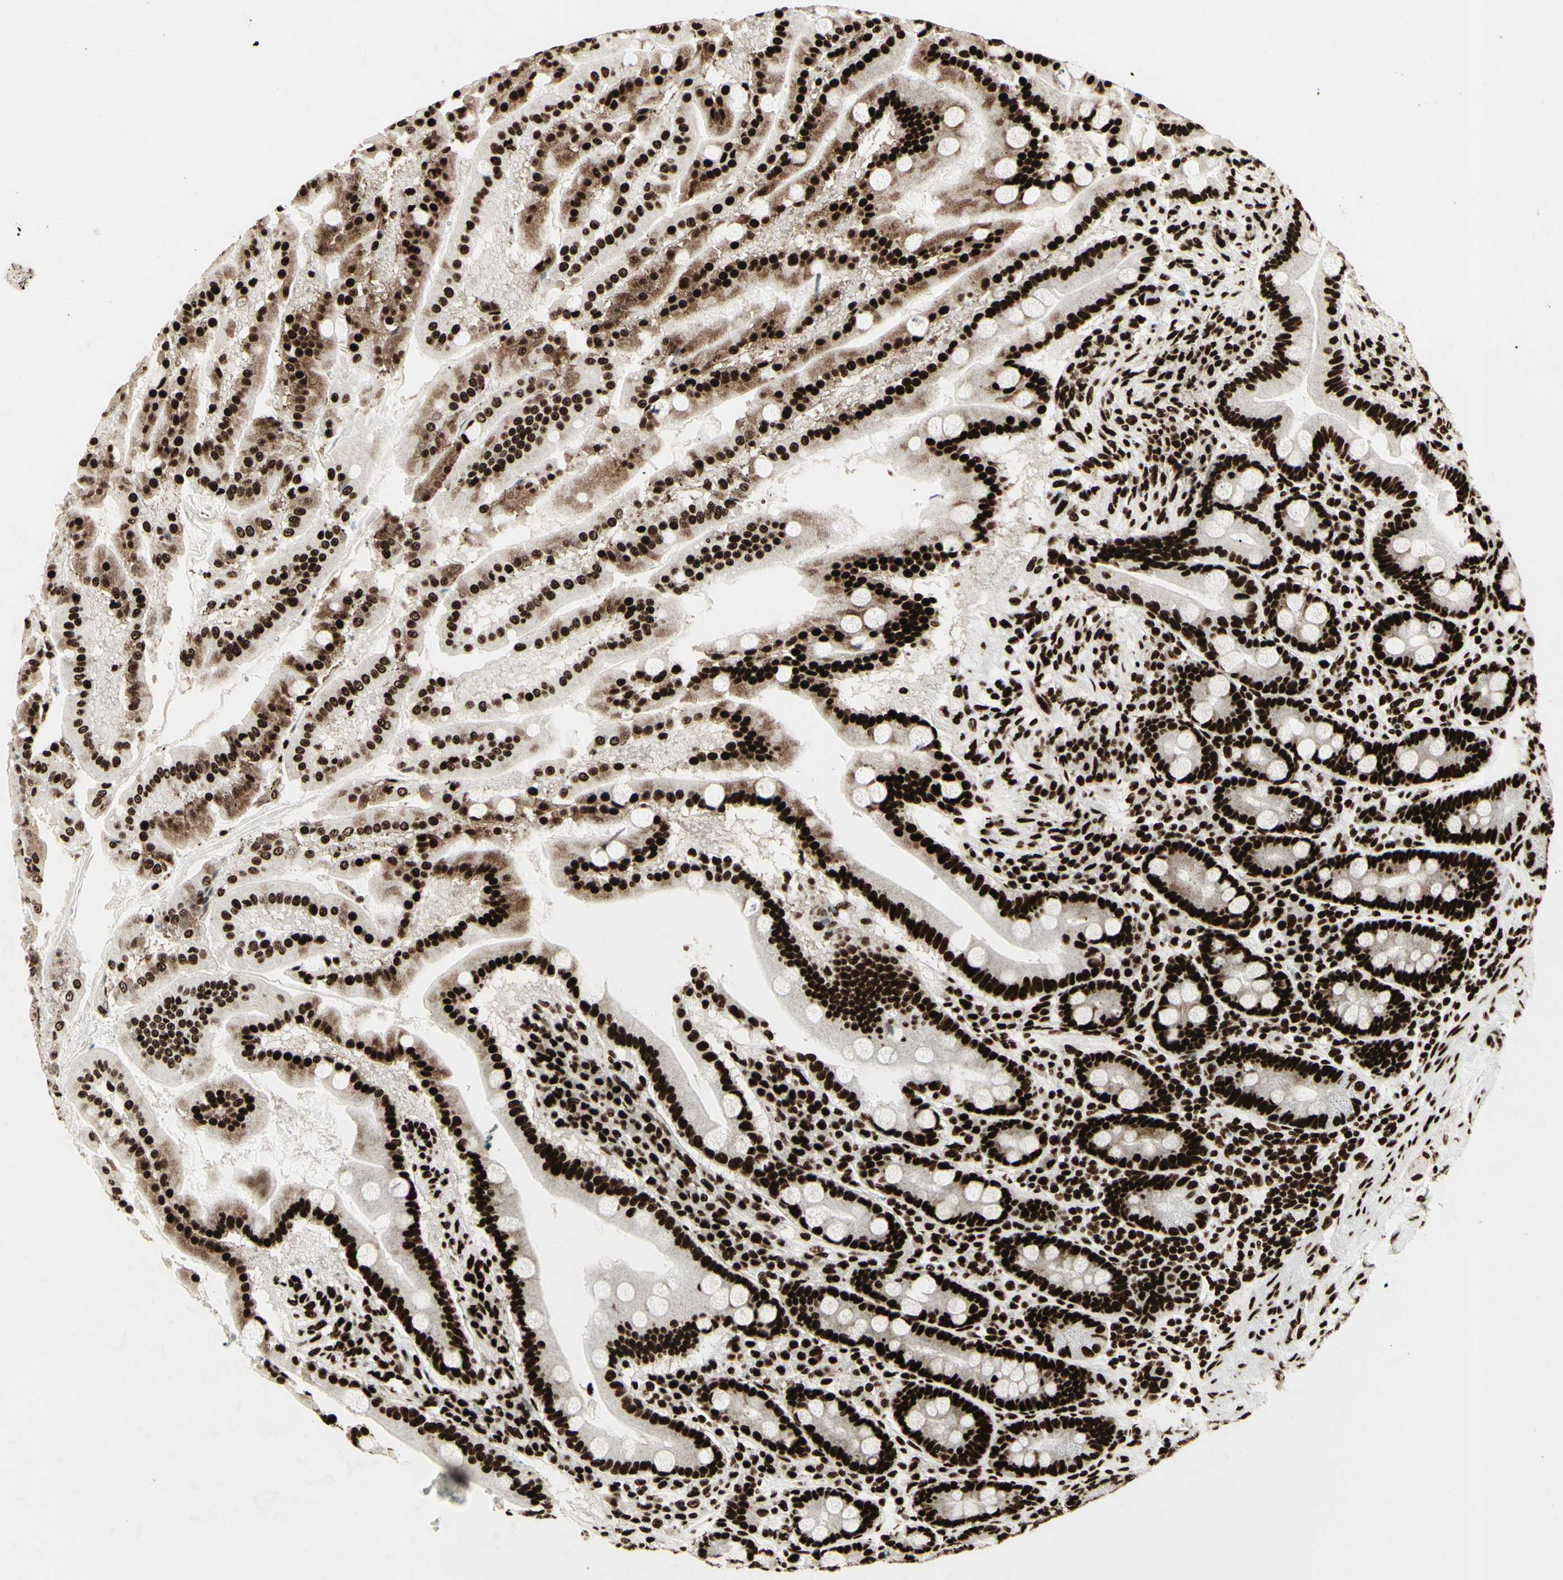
{"staining": {"intensity": "strong", "quantity": ">75%", "location": "cytoplasmic/membranous,nuclear"}, "tissue": "duodenum", "cell_type": "Glandular cells", "image_type": "normal", "snomed": [{"axis": "morphology", "description": "Normal tissue, NOS"}, {"axis": "topography", "description": "Duodenum"}], "caption": "The photomicrograph shows immunohistochemical staining of normal duodenum. There is strong cytoplasmic/membranous,nuclear staining is present in about >75% of glandular cells. The staining was performed using DAB, with brown indicating positive protein expression. Nuclei are stained blue with hematoxylin.", "gene": "U2AF2", "patient": {"sex": "male", "age": 50}}